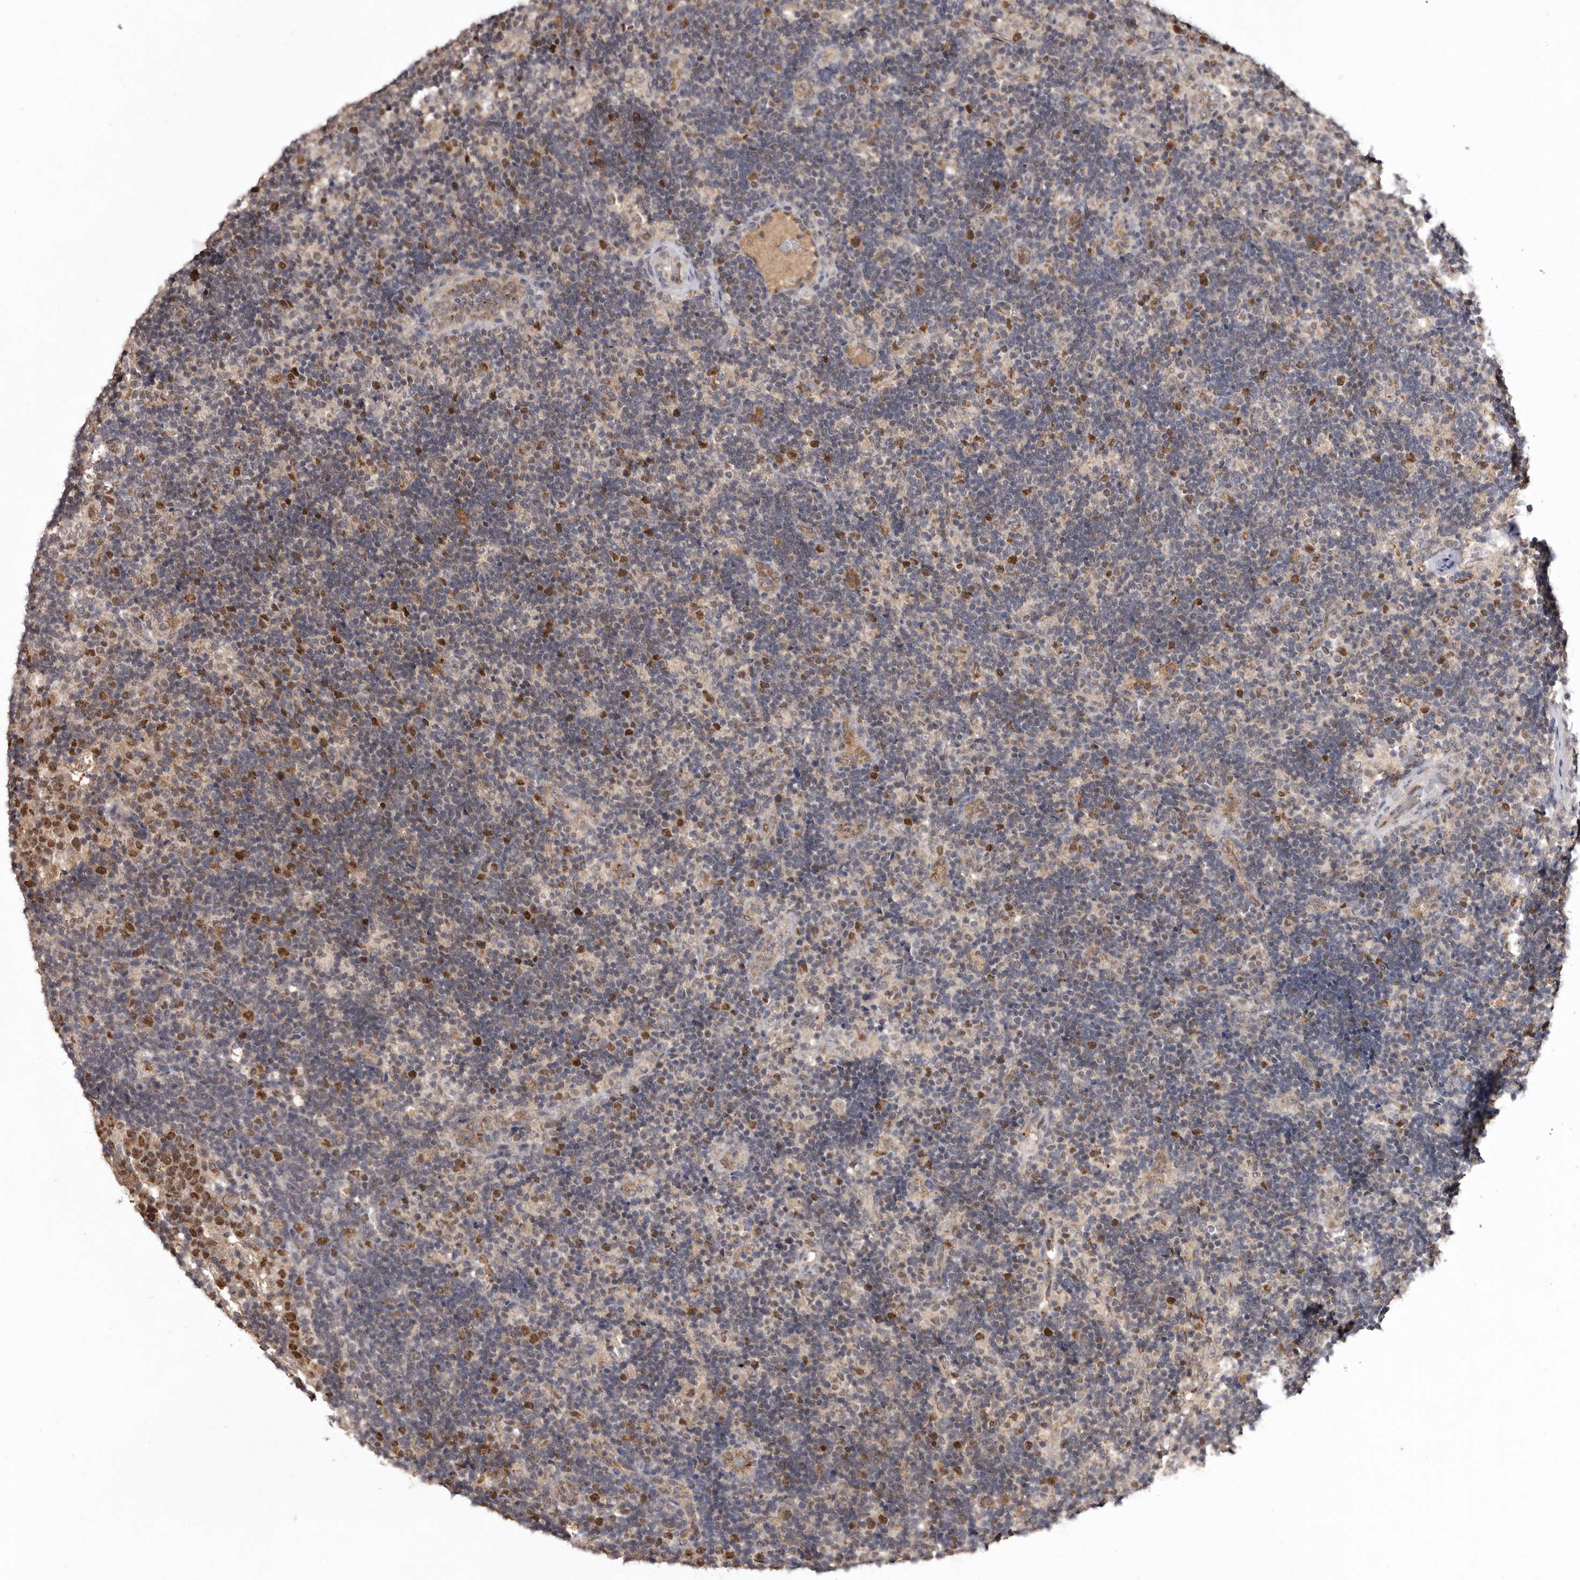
{"staining": {"intensity": "moderate", "quantity": ">75%", "location": "nuclear"}, "tissue": "lymph node", "cell_type": "Germinal center cells", "image_type": "normal", "snomed": [{"axis": "morphology", "description": "Normal tissue, NOS"}, {"axis": "topography", "description": "Lymph node"}], "caption": "High-power microscopy captured an immunohistochemistry (IHC) histopathology image of normal lymph node, revealing moderate nuclear positivity in approximately >75% of germinal center cells. The staining was performed using DAB (3,3'-diaminobenzidine), with brown indicating positive protein expression. Nuclei are stained blue with hematoxylin.", "gene": "NOTCH1", "patient": {"sex": "female", "age": 22}}